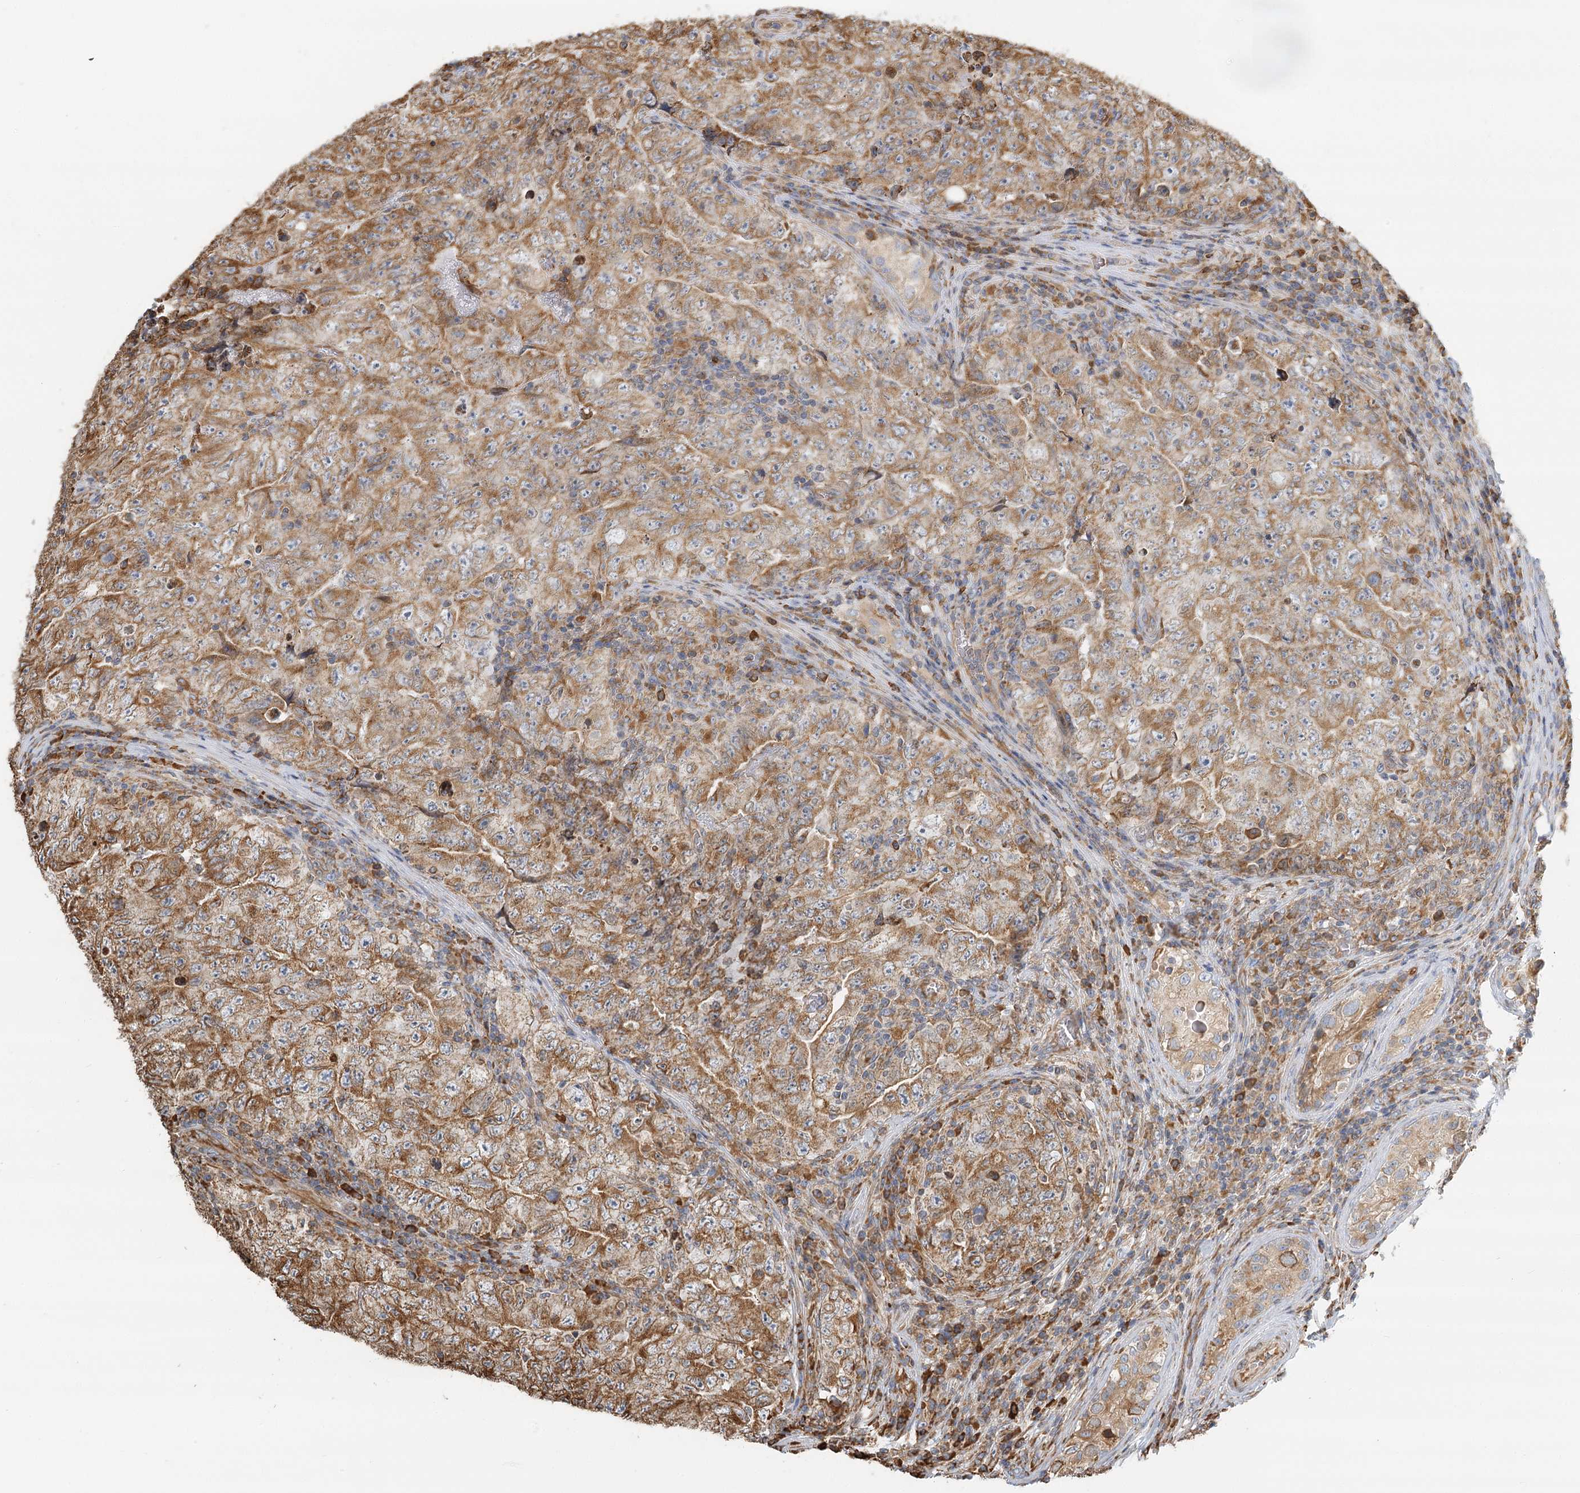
{"staining": {"intensity": "moderate", "quantity": ">75%", "location": "cytoplasmic/membranous"}, "tissue": "testis cancer", "cell_type": "Tumor cells", "image_type": "cancer", "snomed": [{"axis": "morphology", "description": "Carcinoma, Embryonal, NOS"}, {"axis": "topography", "description": "Testis"}], "caption": "Tumor cells demonstrate medium levels of moderate cytoplasmic/membranous positivity in about >75% of cells in human testis cancer. The protein is shown in brown color, while the nuclei are stained blue.", "gene": "TAS1R1", "patient": {"sex": "male", "age": 26}}